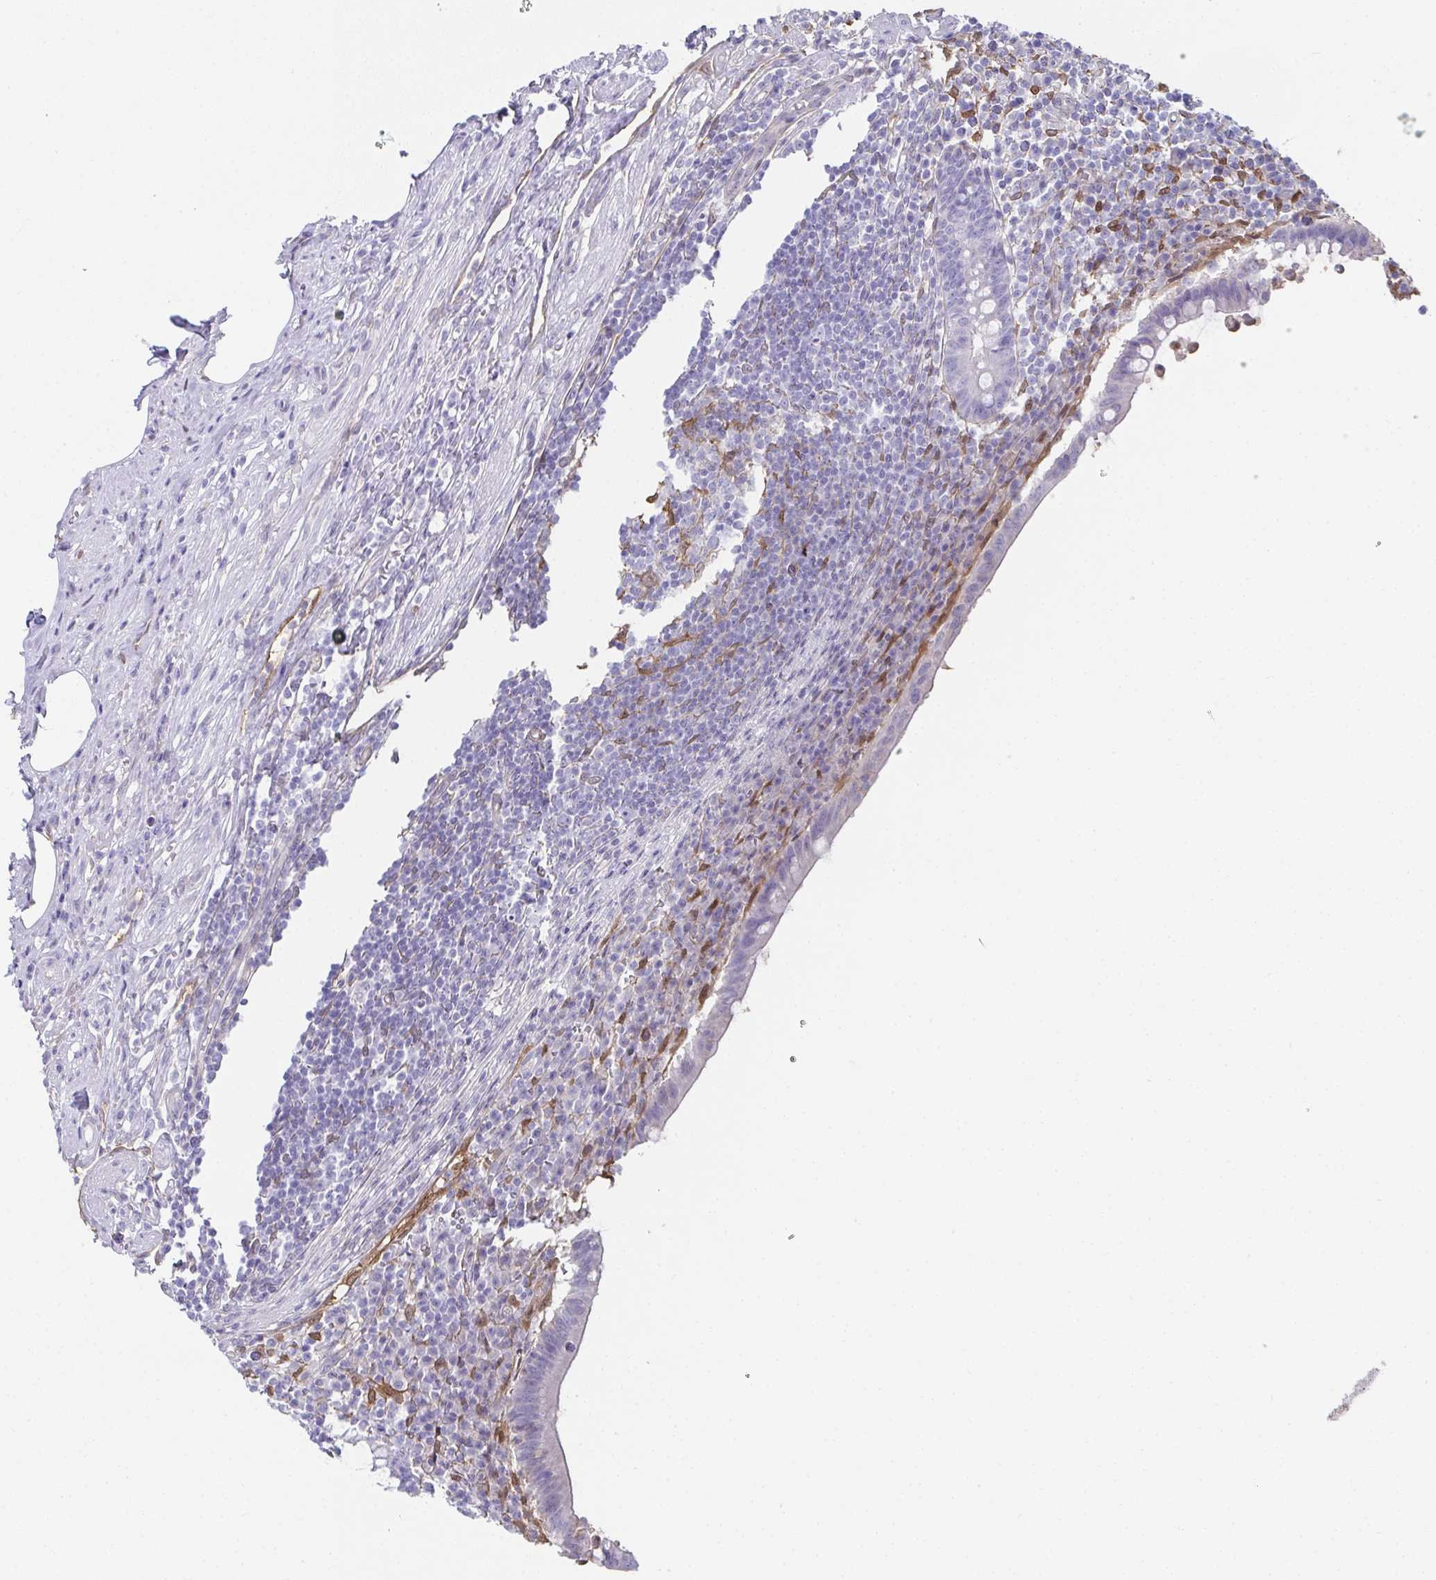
{"staining": {"intensity": "negative", "quantity": "none", "location": "none"}, "tissue": "appendix", "cell_type": "Glandular cells", "image_type": "normal", "snomed": [{"axis": "morphology", "description": "Normal tissue, NOS"}, {"axis": "topography", "description": "Appendix"}], "caption": "This is an IHC photomicrograph of benign appendix. There is no staining in glandular cells.", "gene": "RBP1", "patient": {"sex": "female", "age": 56}}